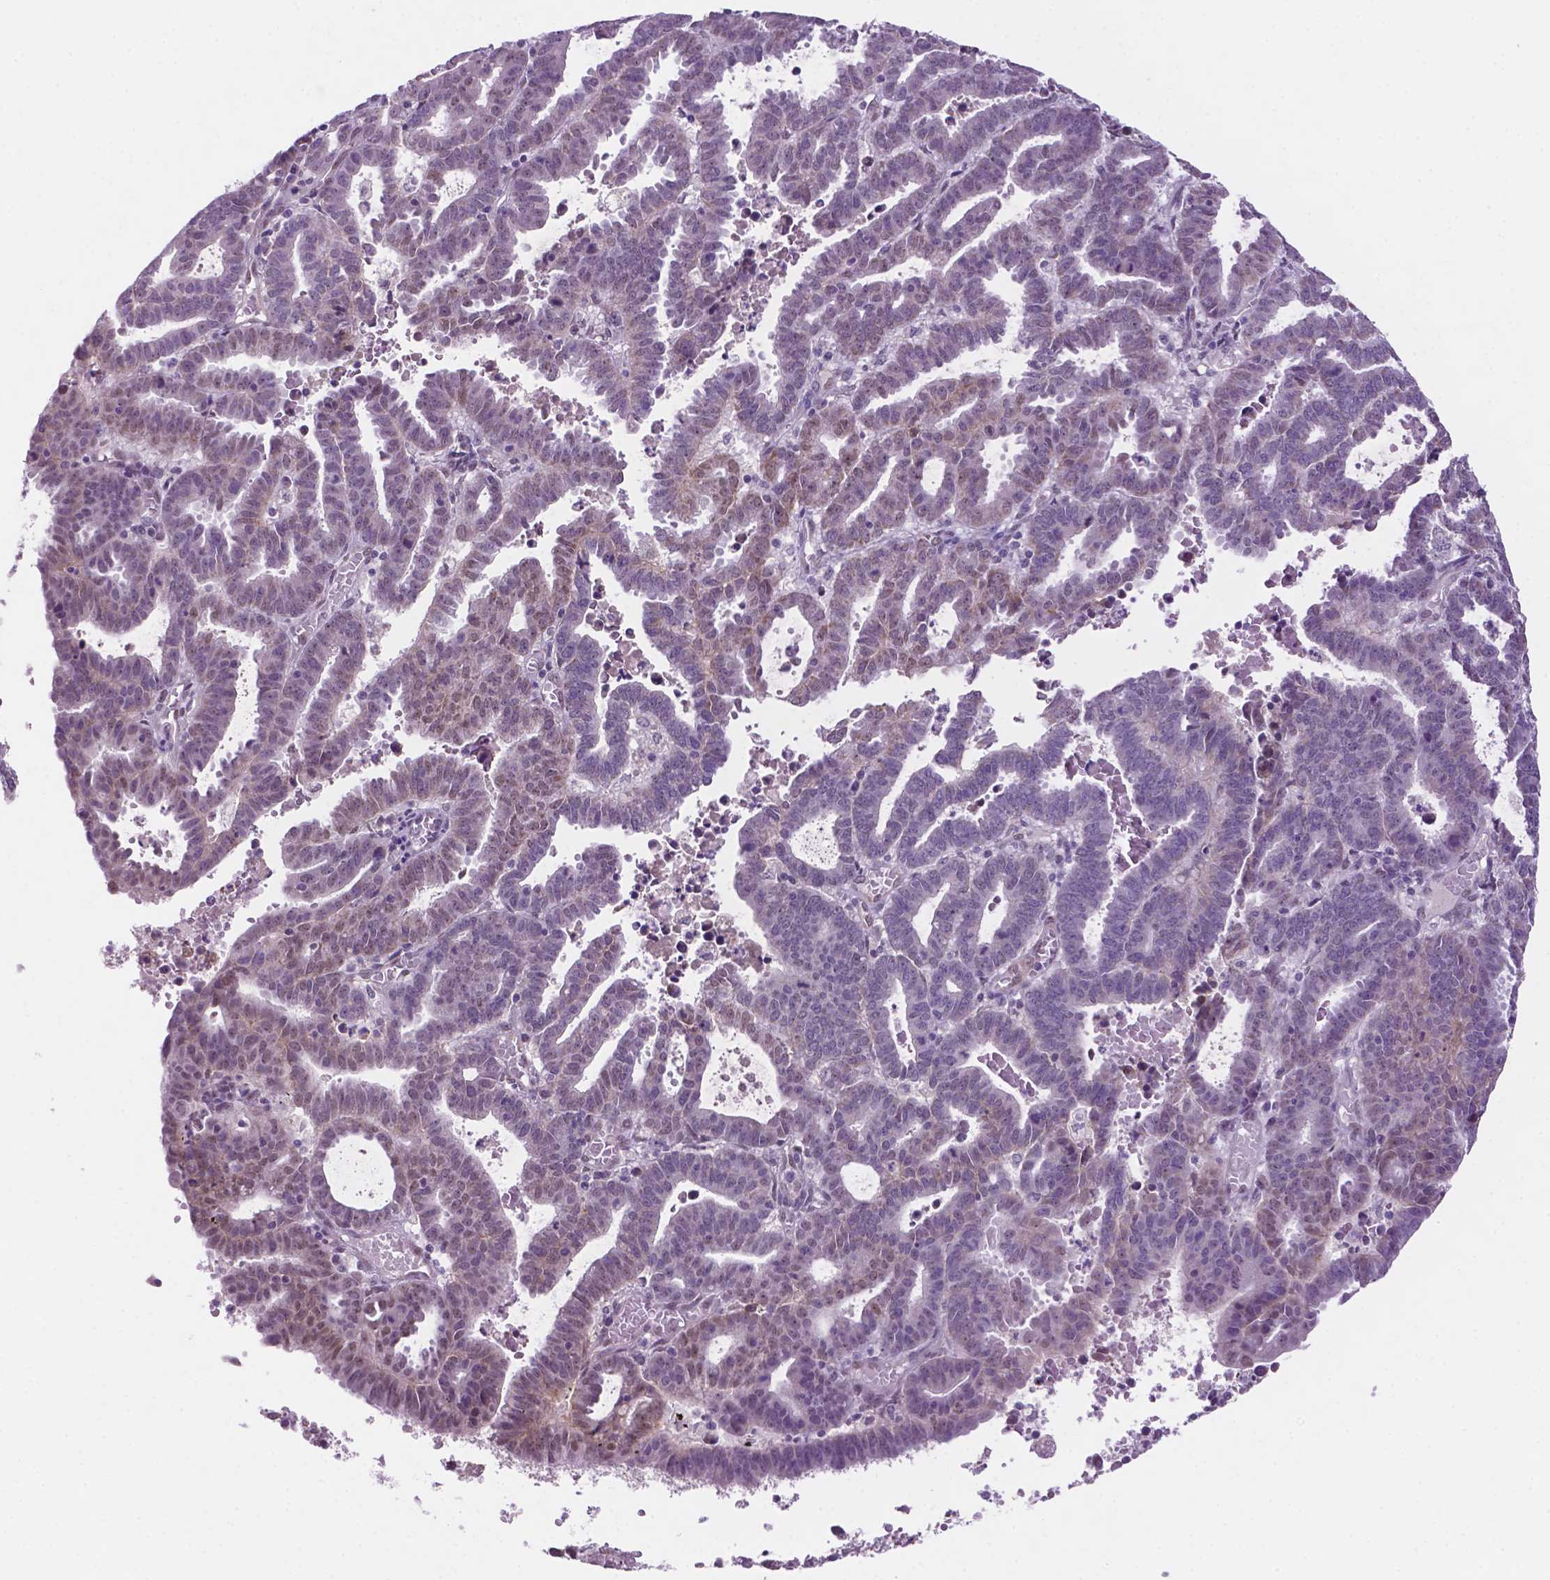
{"staining": {"intensity": "weak", "quantity": "<25%", "location": "nuclear"}, "tissue": "endometrial cancer", "cell_type": "Tumor cells", "image_type": "cancer", "snomed": [{"axis": "morphology", "description": "Adenocarcinoma, NOS"}, {"axis": "topography", "description": "Uterus"}], "caption": "The histopathology image exhibits no significant staining in tumor cells of adenocarcinoma (endometrial).", "gene": "C18orf21", "patient": {"sex": "female", "age": 83}}